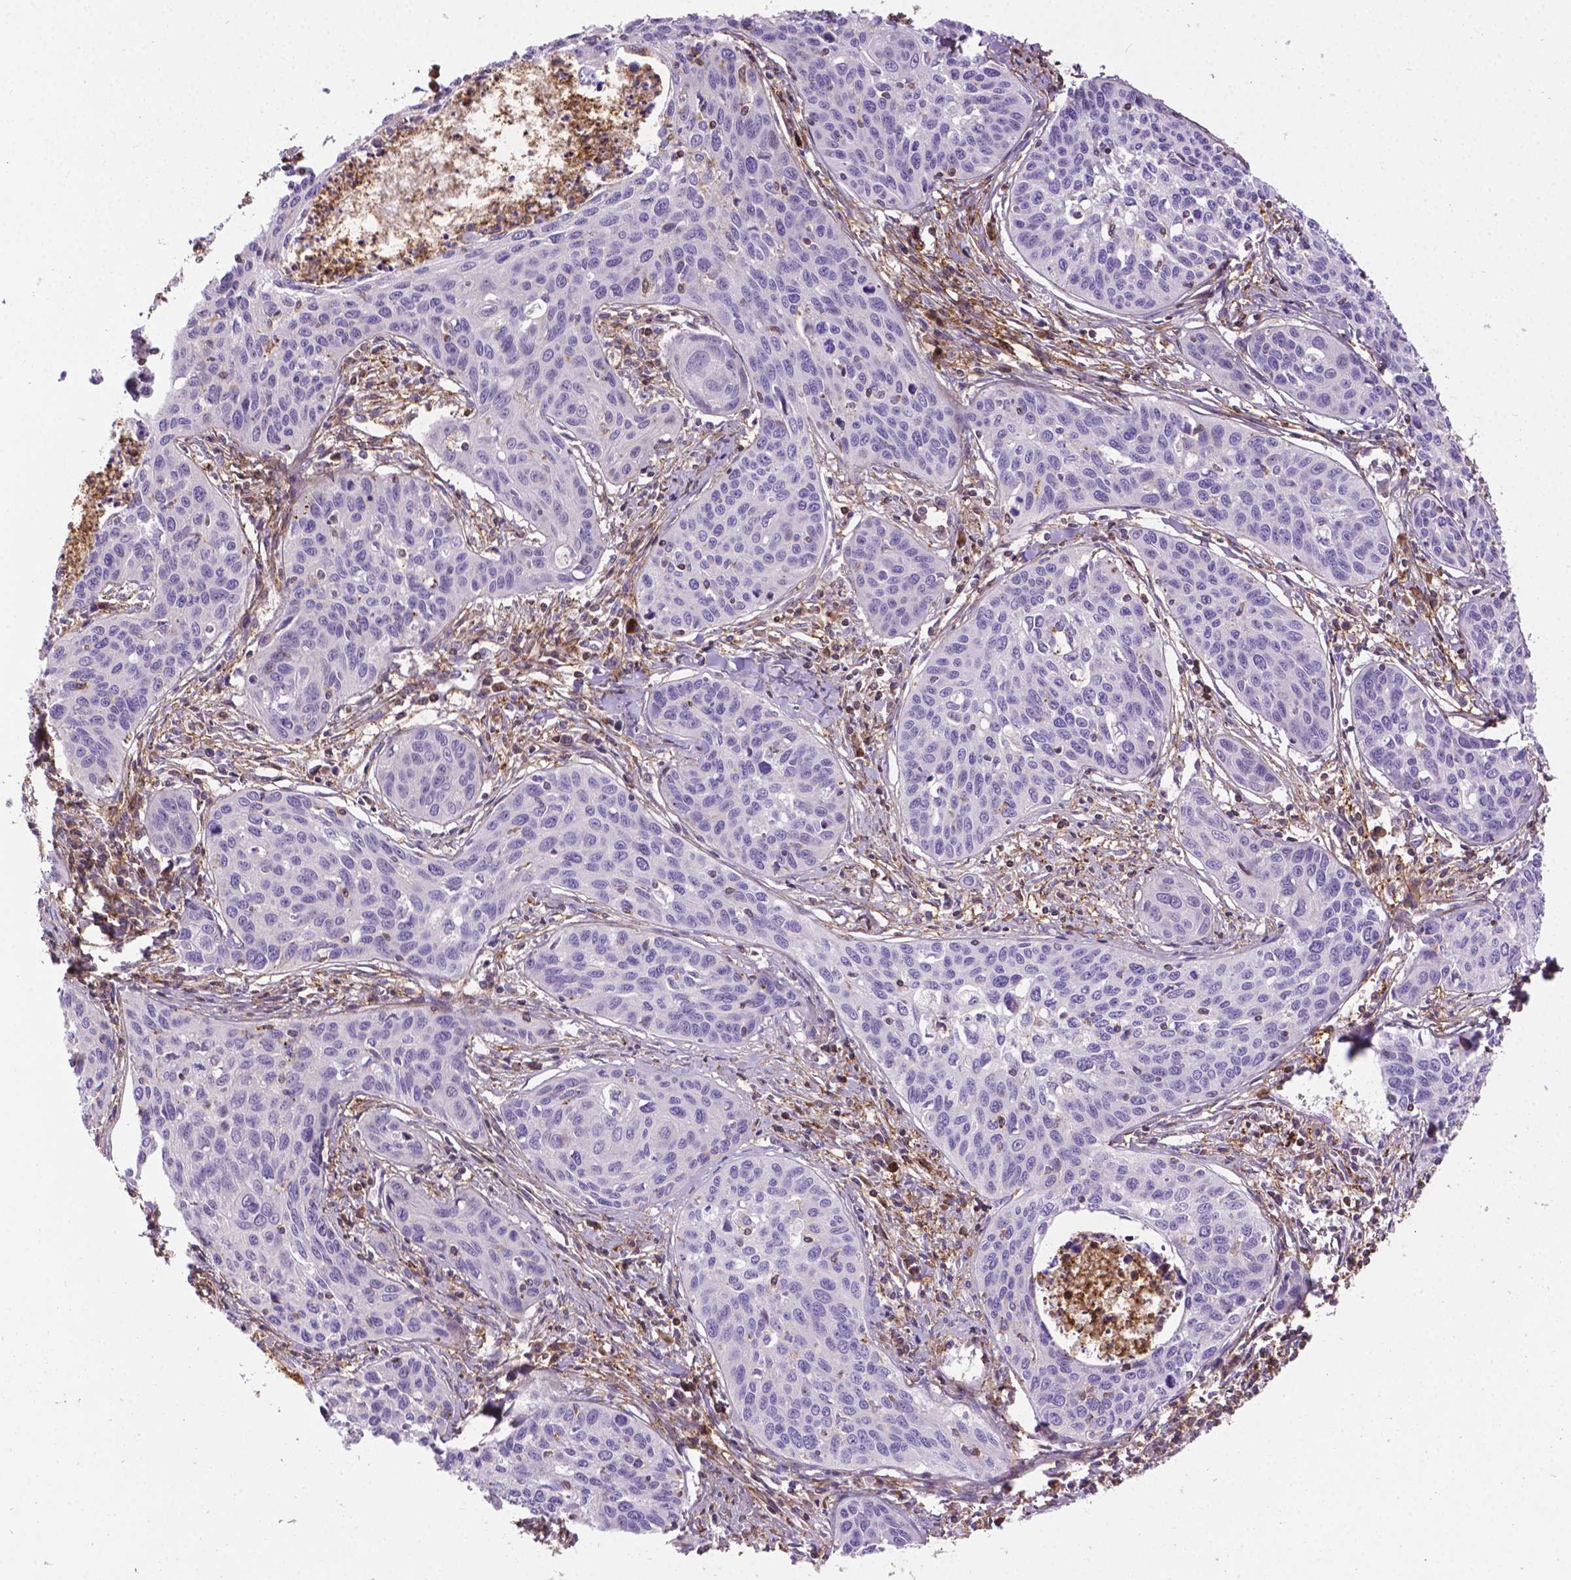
{"staining": {"intensity": "negative", "quantity": "none", "location": "none"}, "tissue": "cervical cancer", "cell_type": "Tumor cells", "image_type": "cancer", "snomed": [{"axis": "morphology", "description": "Squamous cell carcinoma, NOS"}, {"axis": "topography", "description": "Cervix"}], "caption": "Tumor cells are negative for brown protein staining in squamous cell carcinoma (cervical). (DAB (3,3'-diaminobenzidine) immunohistochemistry (IHC), high magnification).", "gene": "ACAD10", "patient": {"sex": "female", "age": 31}}